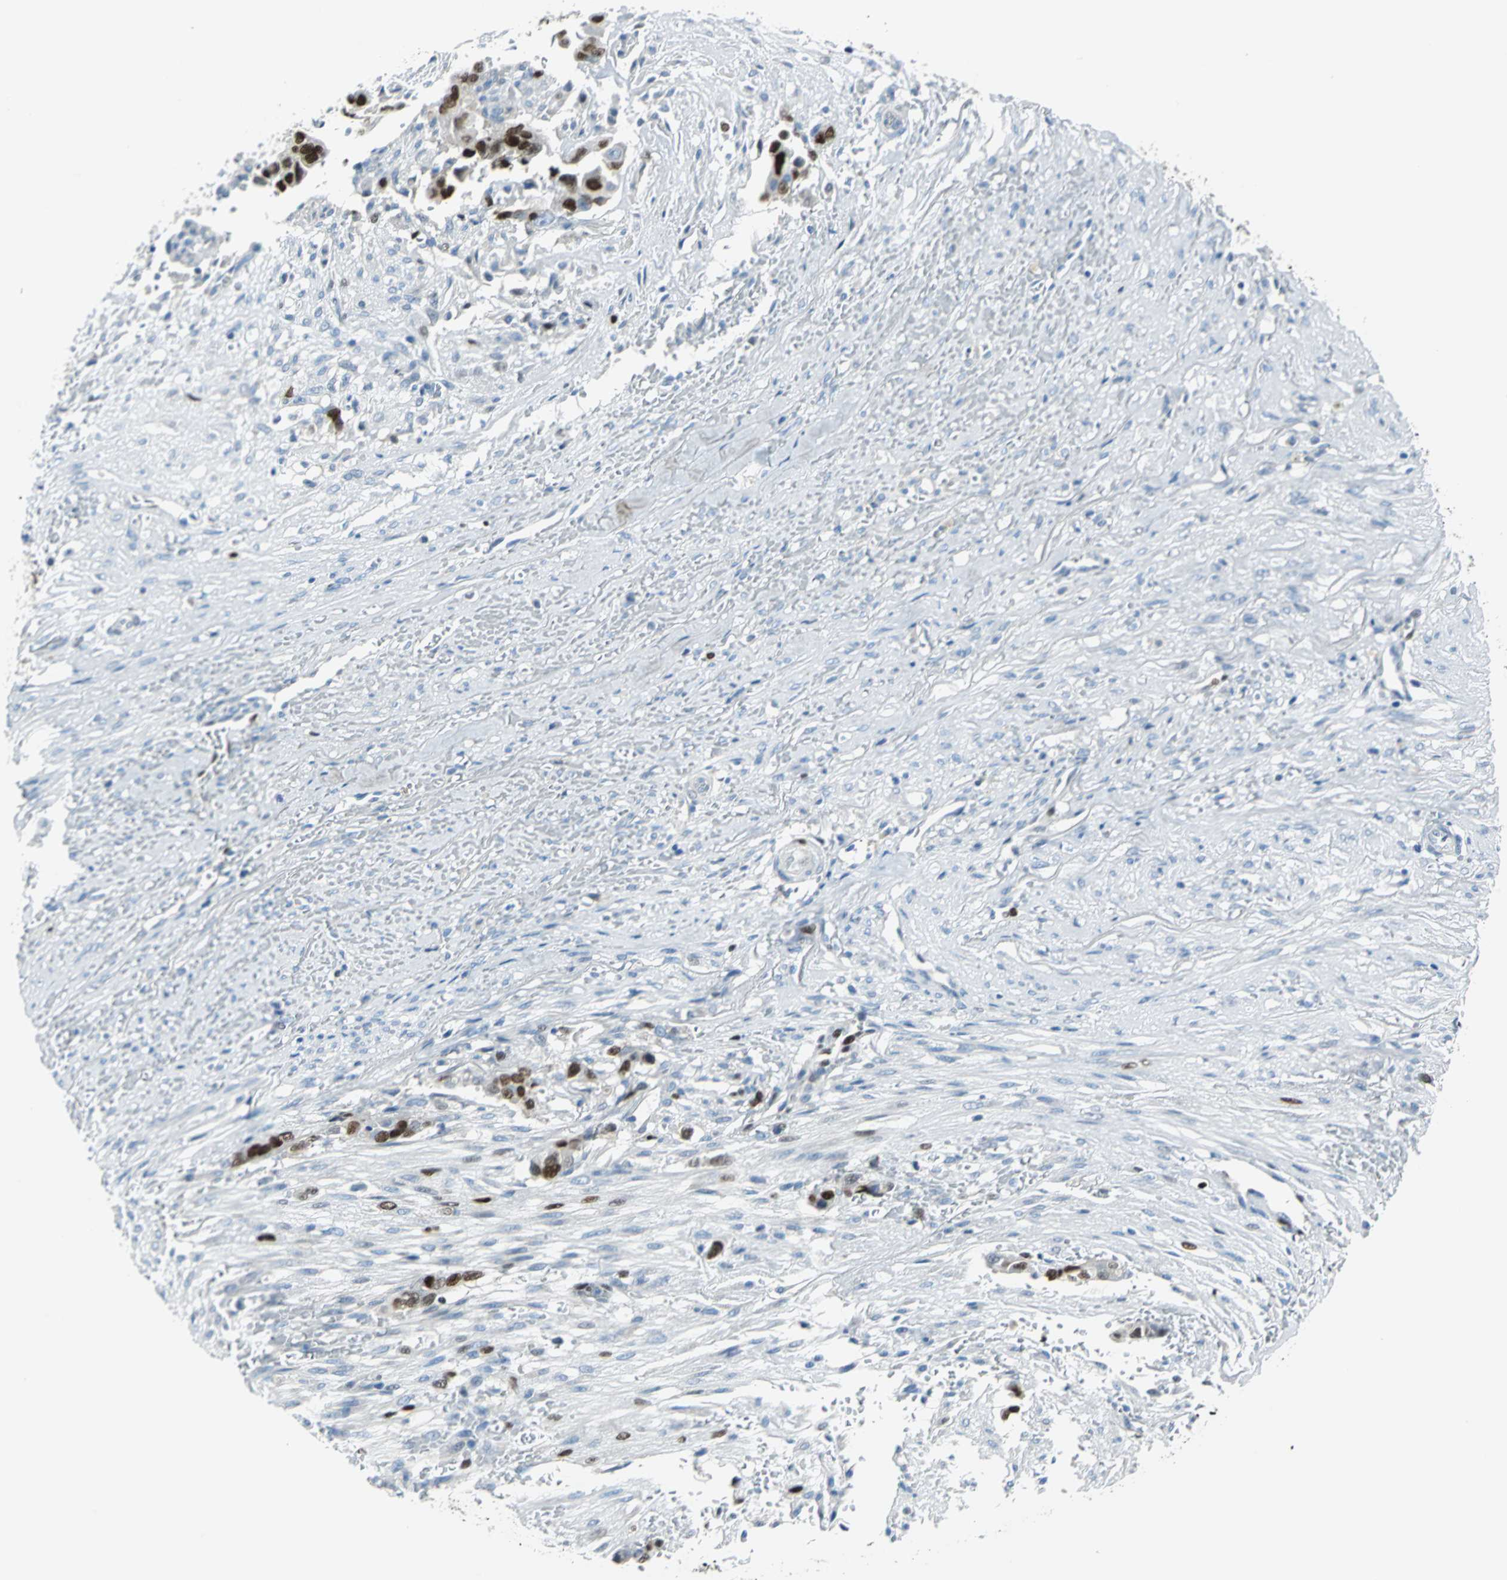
{"staining": {"intensity": "strong", "quantity": ">75%", "location": "nuclear"}, "tissue": "liver cancer", "cell_type": "Tumor cells", "image_type": "cancer", "snomed": [{"axis": "morphology", "description": "Cholangiocarcinoma"}, {"axis": "topography", "description": "Liver"}], "caption": "Protein expression analysis of human cholangiocarcinoma (liver) reveals strong nuclear expression in about >75% of tumor cells.", "gene": "MCM4", "patient": {"sex": "female", "age": 70}}